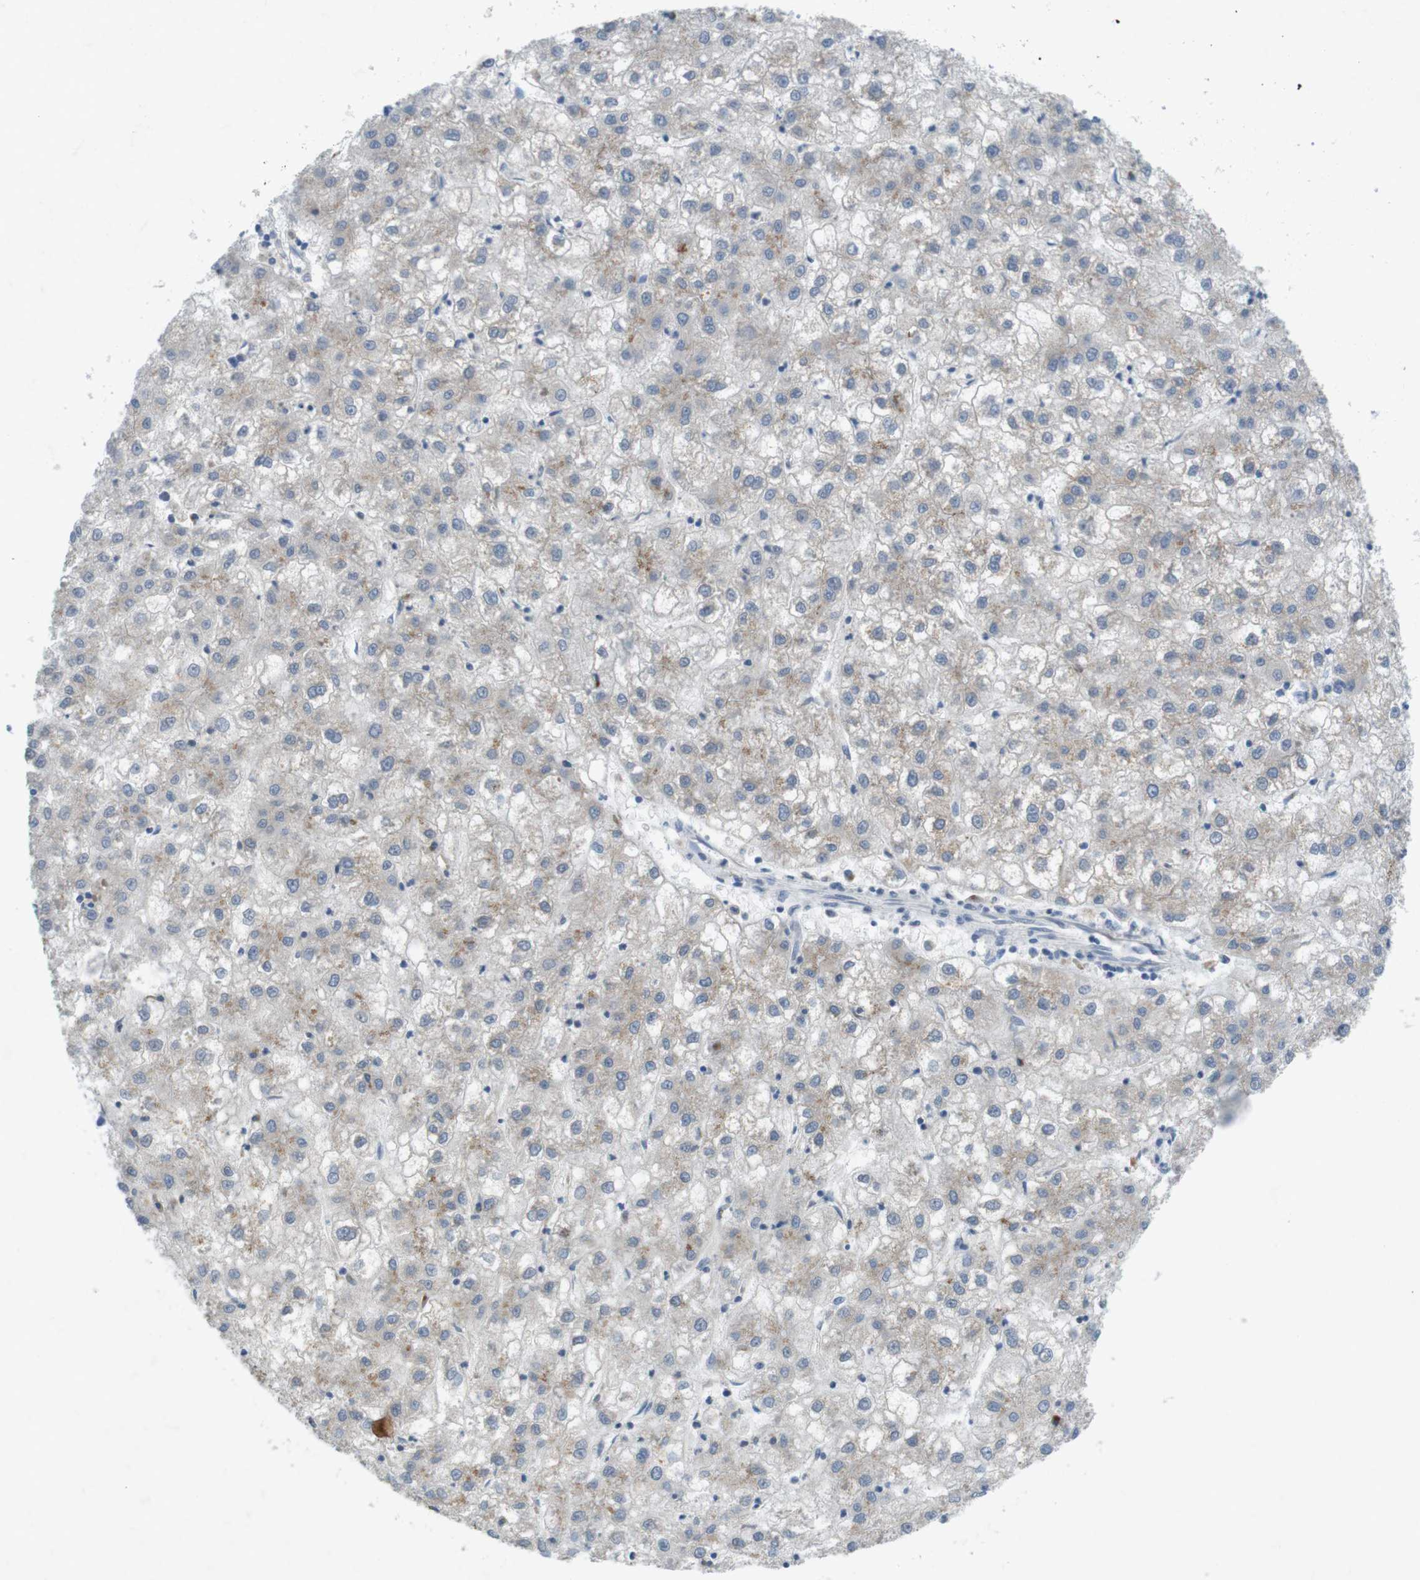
{"staining": {"intensity": "moderate", "quantity": "<25%", "location": "cytoplasmic/membranous"}, "tissue": "liver cancer", "cell_type": "Tumor cells", "image_type": "cancer", "snomed": [{"axis": "morphology", "description": "Carcinoma, Hepatocellular, NOS"}, {"axis": "topography", "description": "Liver"}], "caption": "Liver cancer stained with DAB (3,3'-diaminobenzidine) immunohistochemistry demonstrates low levels of moderate cytoplasmic/membranous expression in approximately <25% of tumor cells. (Brightfield microscopy of DAB IHC at high magnification).", "gene": "YIPF3", "patient": {"sex": "male", "age": 72}}